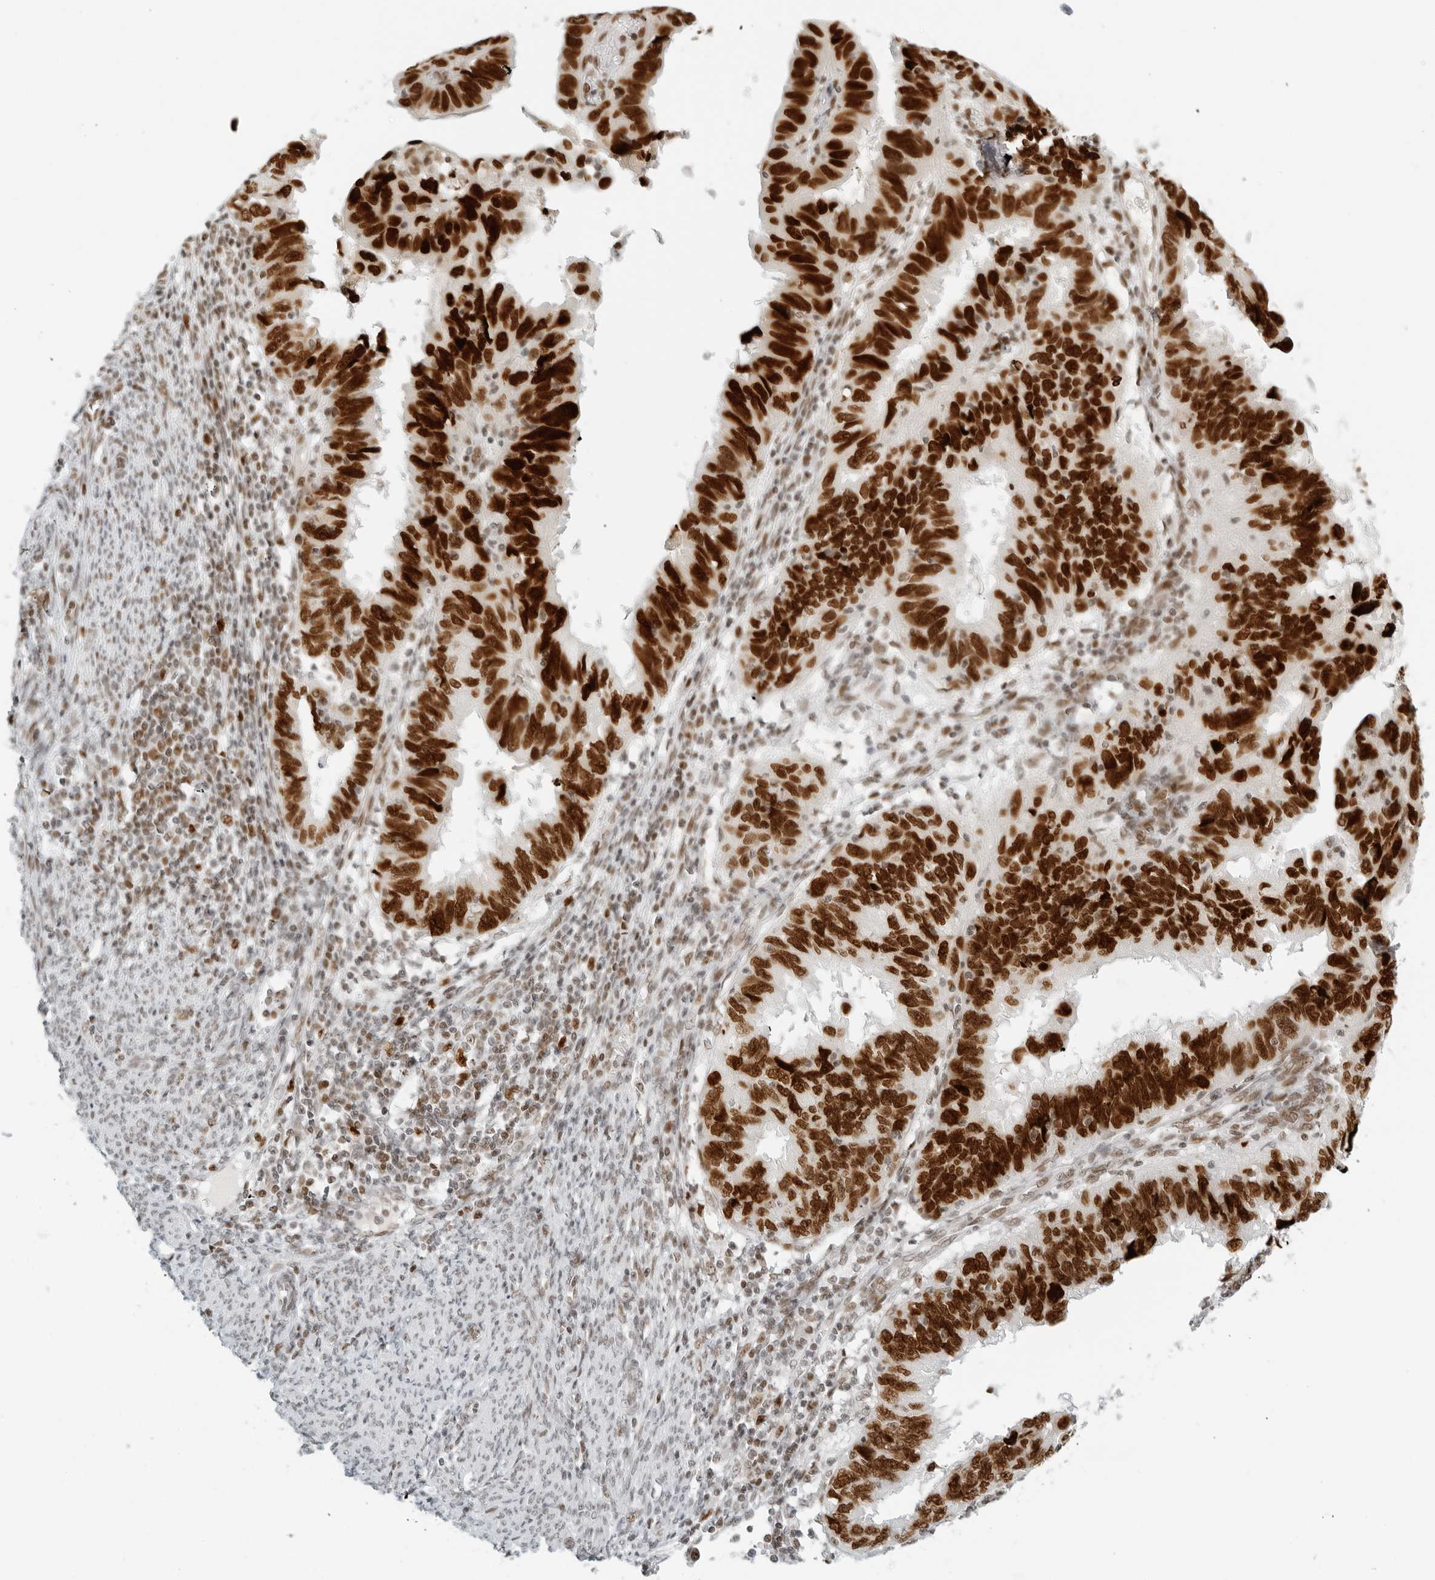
{"staining": {"intensity": "strong", "quantity": ">75%", "location": "nuclear"}, "tissue": "endometrial cancer", "cell_type": "Tumor cells", "image_type": "cancer", "snomed": [{"axis": "morphology", "description": "Adenocarcinoma, NOS"}, {"axis": "topography", "description": "Uterus"}], "caption": "An immunohistochemistry micrograph of neoplastic tissue is shown. Protein staining in brown highlights strong nuclear positivity in endometrial cancer (adenocarcinoma) within tumor cells.", "gene": "RCC1", "patient": {"sex": "female", "age": 77}}